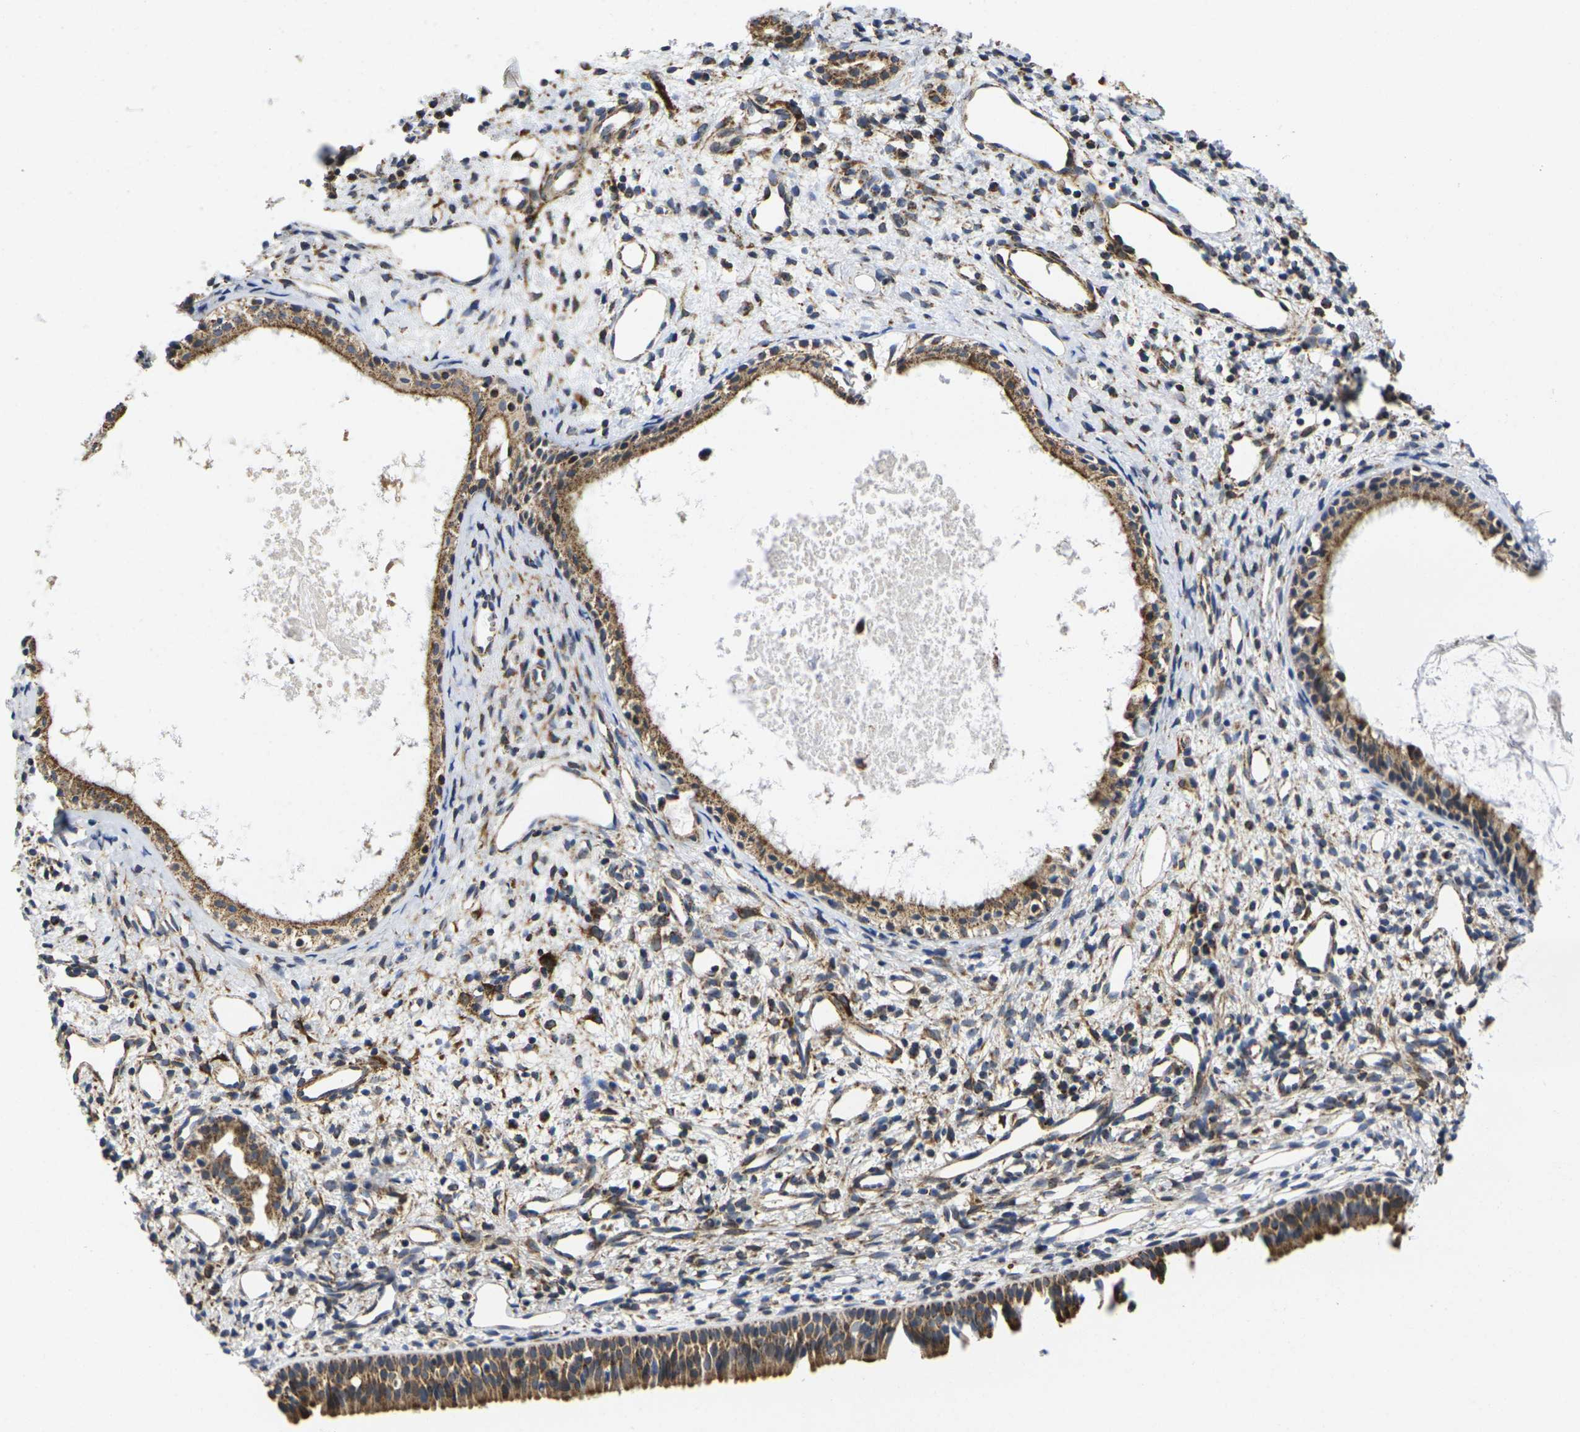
{"staining": {"intensity": "strong", "quantity": ">75%", "location": "cytoplasmic/membranous"}, "tissue": "nasopharynx", "cell_type": "Respiratory epithelial cells", "image_type": "normal", "snomed": [{"axis": "morphology", "description": "Normal tissue, NOS"}, {"axis": "topography", "description": "Nasopharynx"}], "caption": "The photomicrograph shows immunohistochemical staining of unremarkable nasopharynx. There is strong cytoplasmic/membranous positivity is present in approximately >75% of respiratory epithelial cells. (DAB IHC with brightfield microscopy, high magnification).", "gene": "P2RY11", "patient": {"sex": "male", "age": 22}}